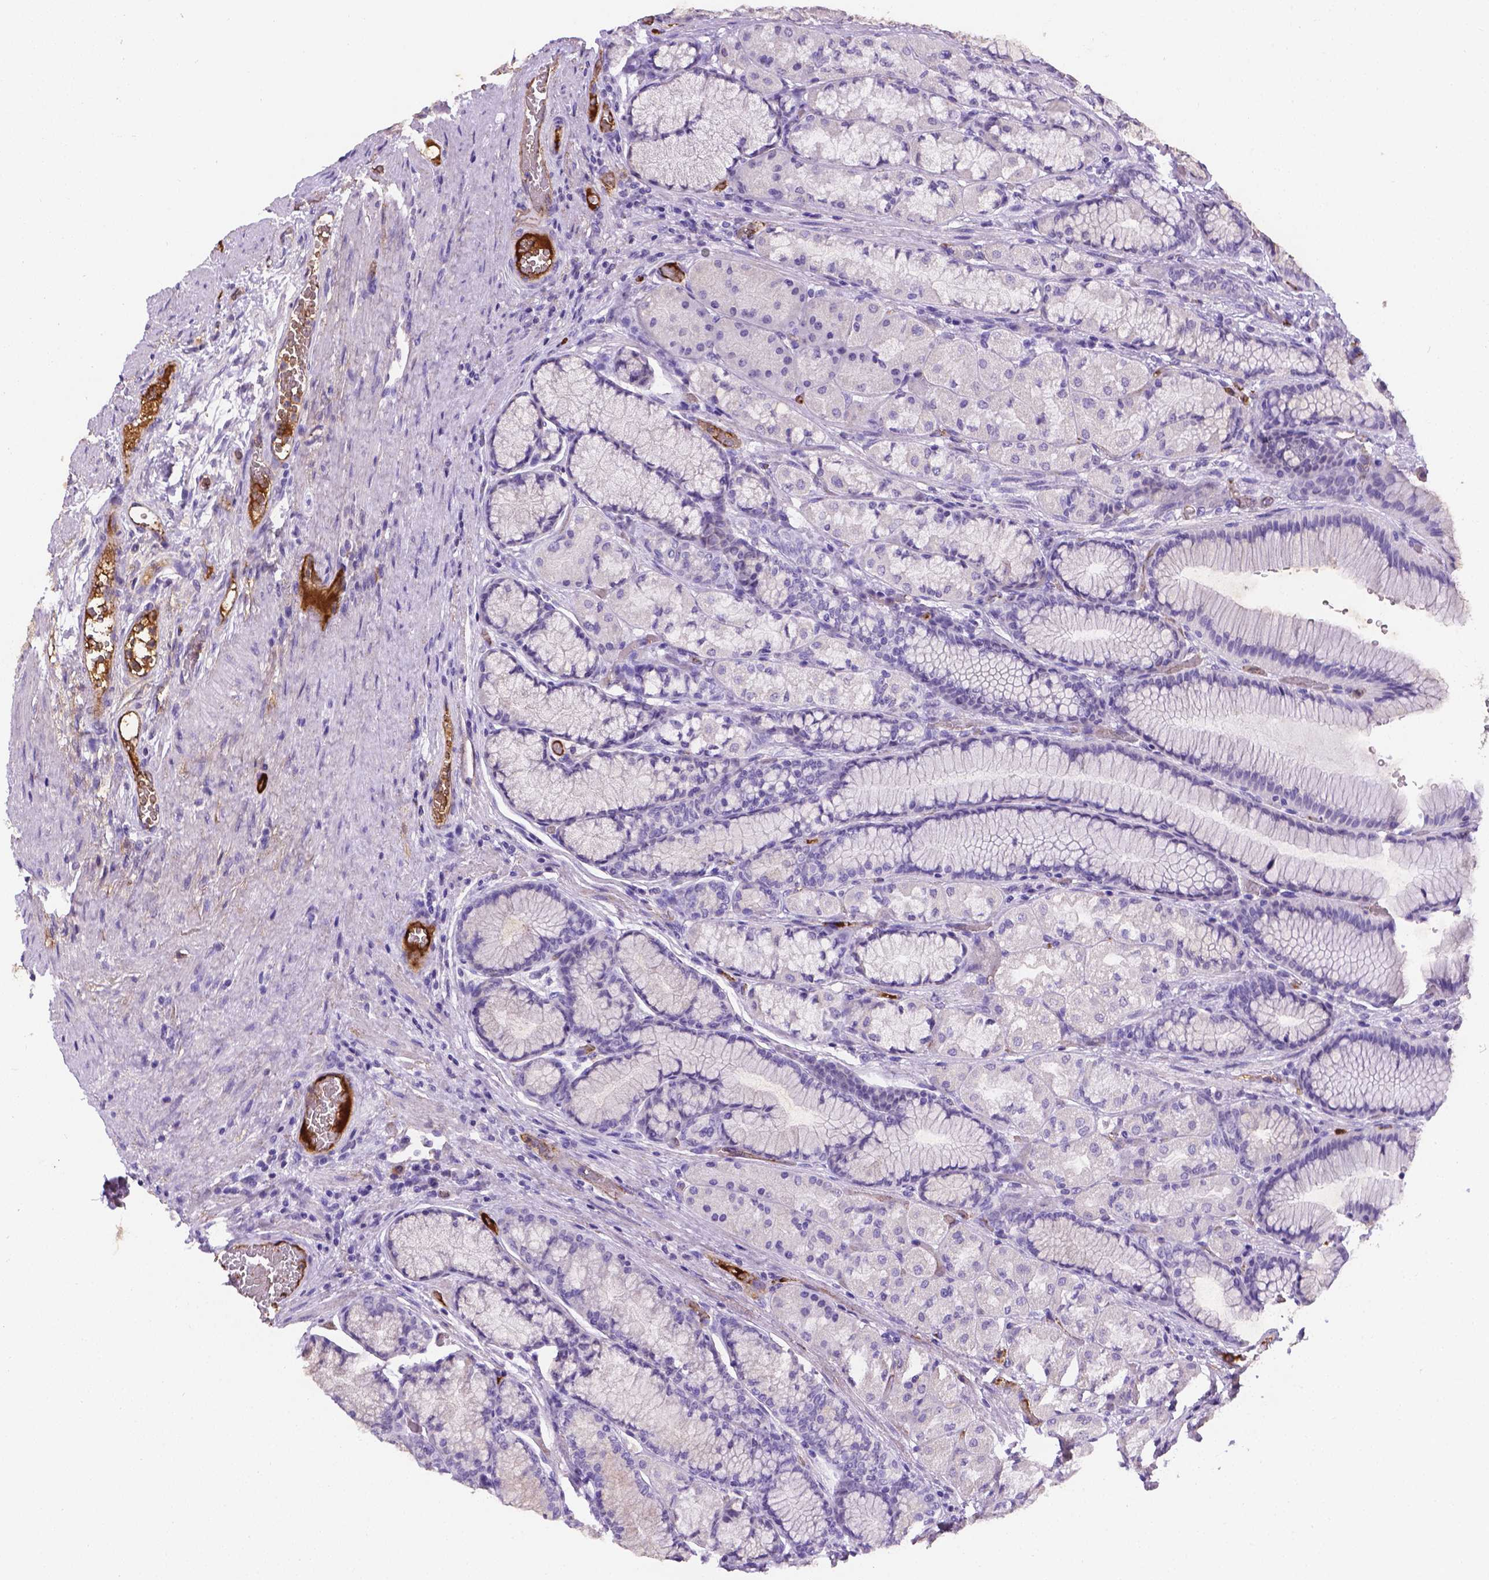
{"staining": {"intensity": "negative", "quantity": "none", "location": "none"}, "tissue": "stomach", "cell_type": "Glandular cells", "image_type": "normal", "snomed": [{"axis": "morphology", "description": "Normal tissue, NOS"}, {"axis": "morphology", "description": "Adenocarcinoma, NOS"}, {"axis": "morphology", "description": "Adenocarcinoma, High grade"}, {"axis": "topography", "description": "Stomach, upper"}, {"axis": "topography", "description": "Stomach"}], "caption": "Glandular cells show no significant expression in unremarkable stomach.", "gene": "APOE", "patient": {"sex": "female", "age": 65}}